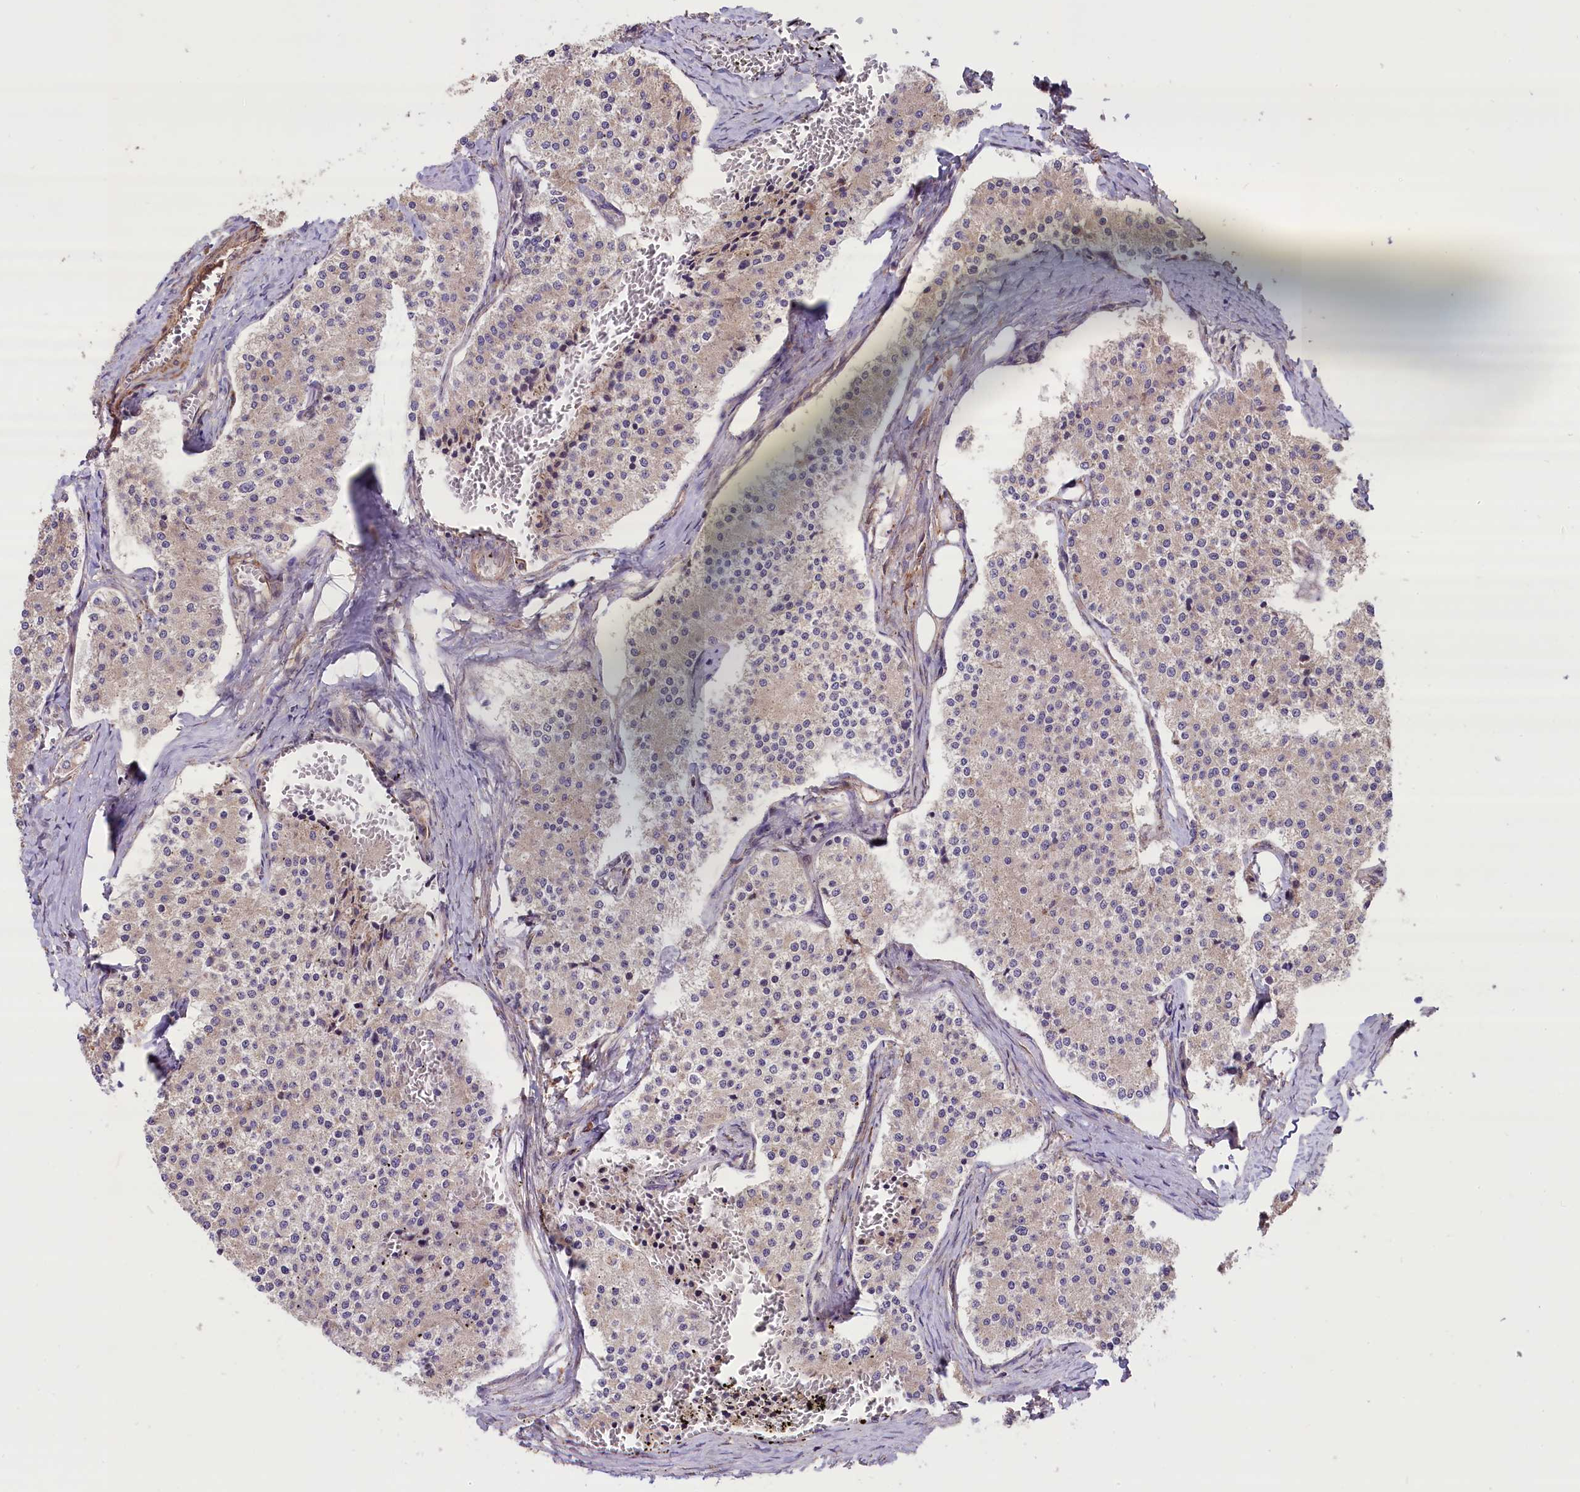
{"staining": {"intensity": "negative", "quantity": "none", "location": "none"}, "tissue": "carcinoid", "cell_type": "Tumor cells", "image_type": "cancer", "snomed": [{"axis": "morphology", "description": "Carcinoid, malignant, NOS"}, {"axis": "topography", "description": "Colon"}], "caption": "Tumor cells show no significant protein staining in carcinoid.", "gene": "HDAC5", "patient": {"sex": "female", "age": 52}}